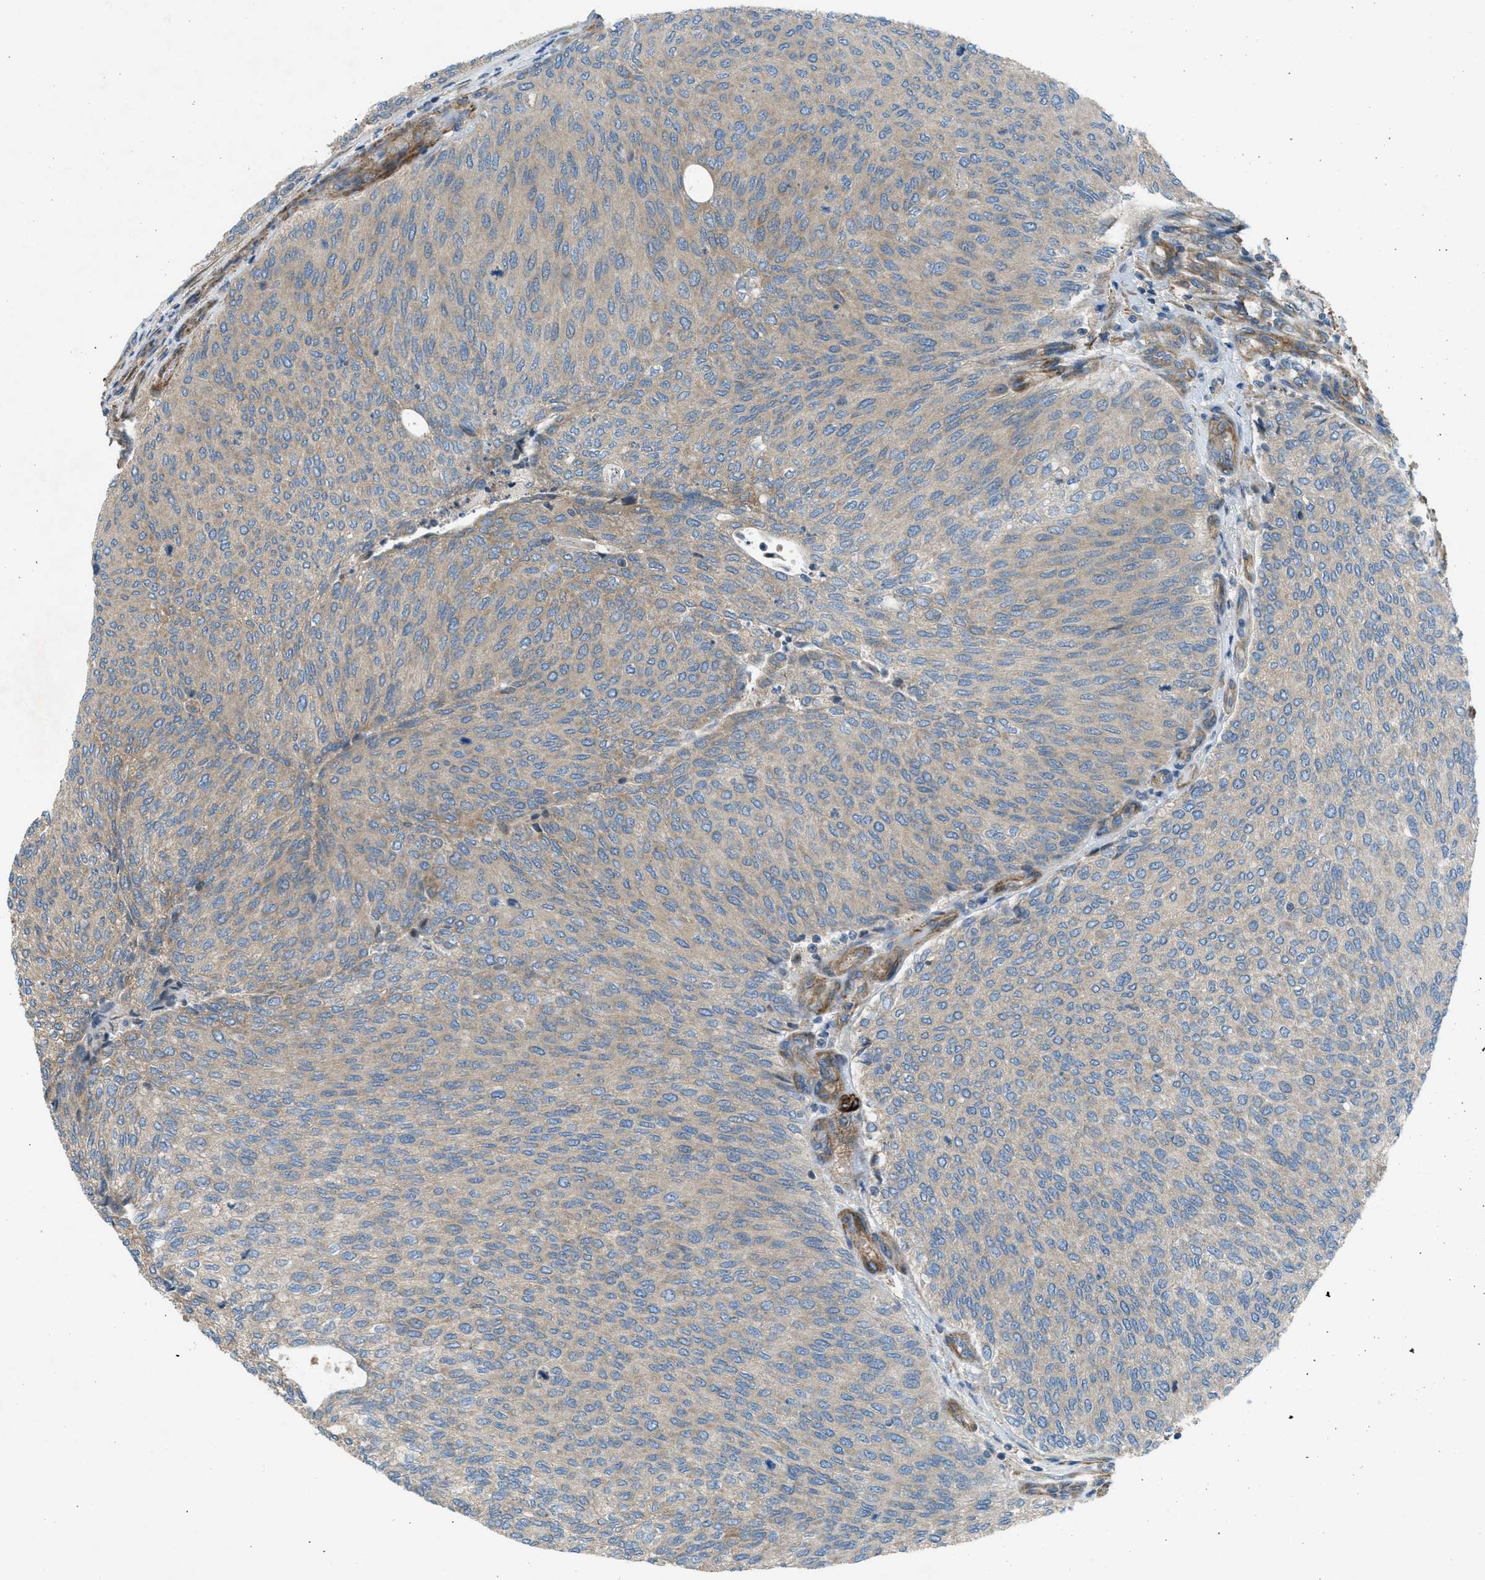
{"staining": {"intensity": "weak", "quantity": ">75%", "location": "cytoplasmic/membranous"}, "tissue": "urothelial cancer", "cell_type": "Tumor cells", "image_type": "cancer", "snomed": [{"axis": "morphology", "description": "Urothelial carcinoma, Low grade"}, {"axis": "topography", "description": "Urinary bladder"}], "caption": "There is low levels of weak cytoplasmic/membranous expression in tumor cells of urothelial cancer, as demonstrated by immunohistochemical staining (brown color).", "gene": "VEZT", "patient": {"sex": "female", "age": 79}}